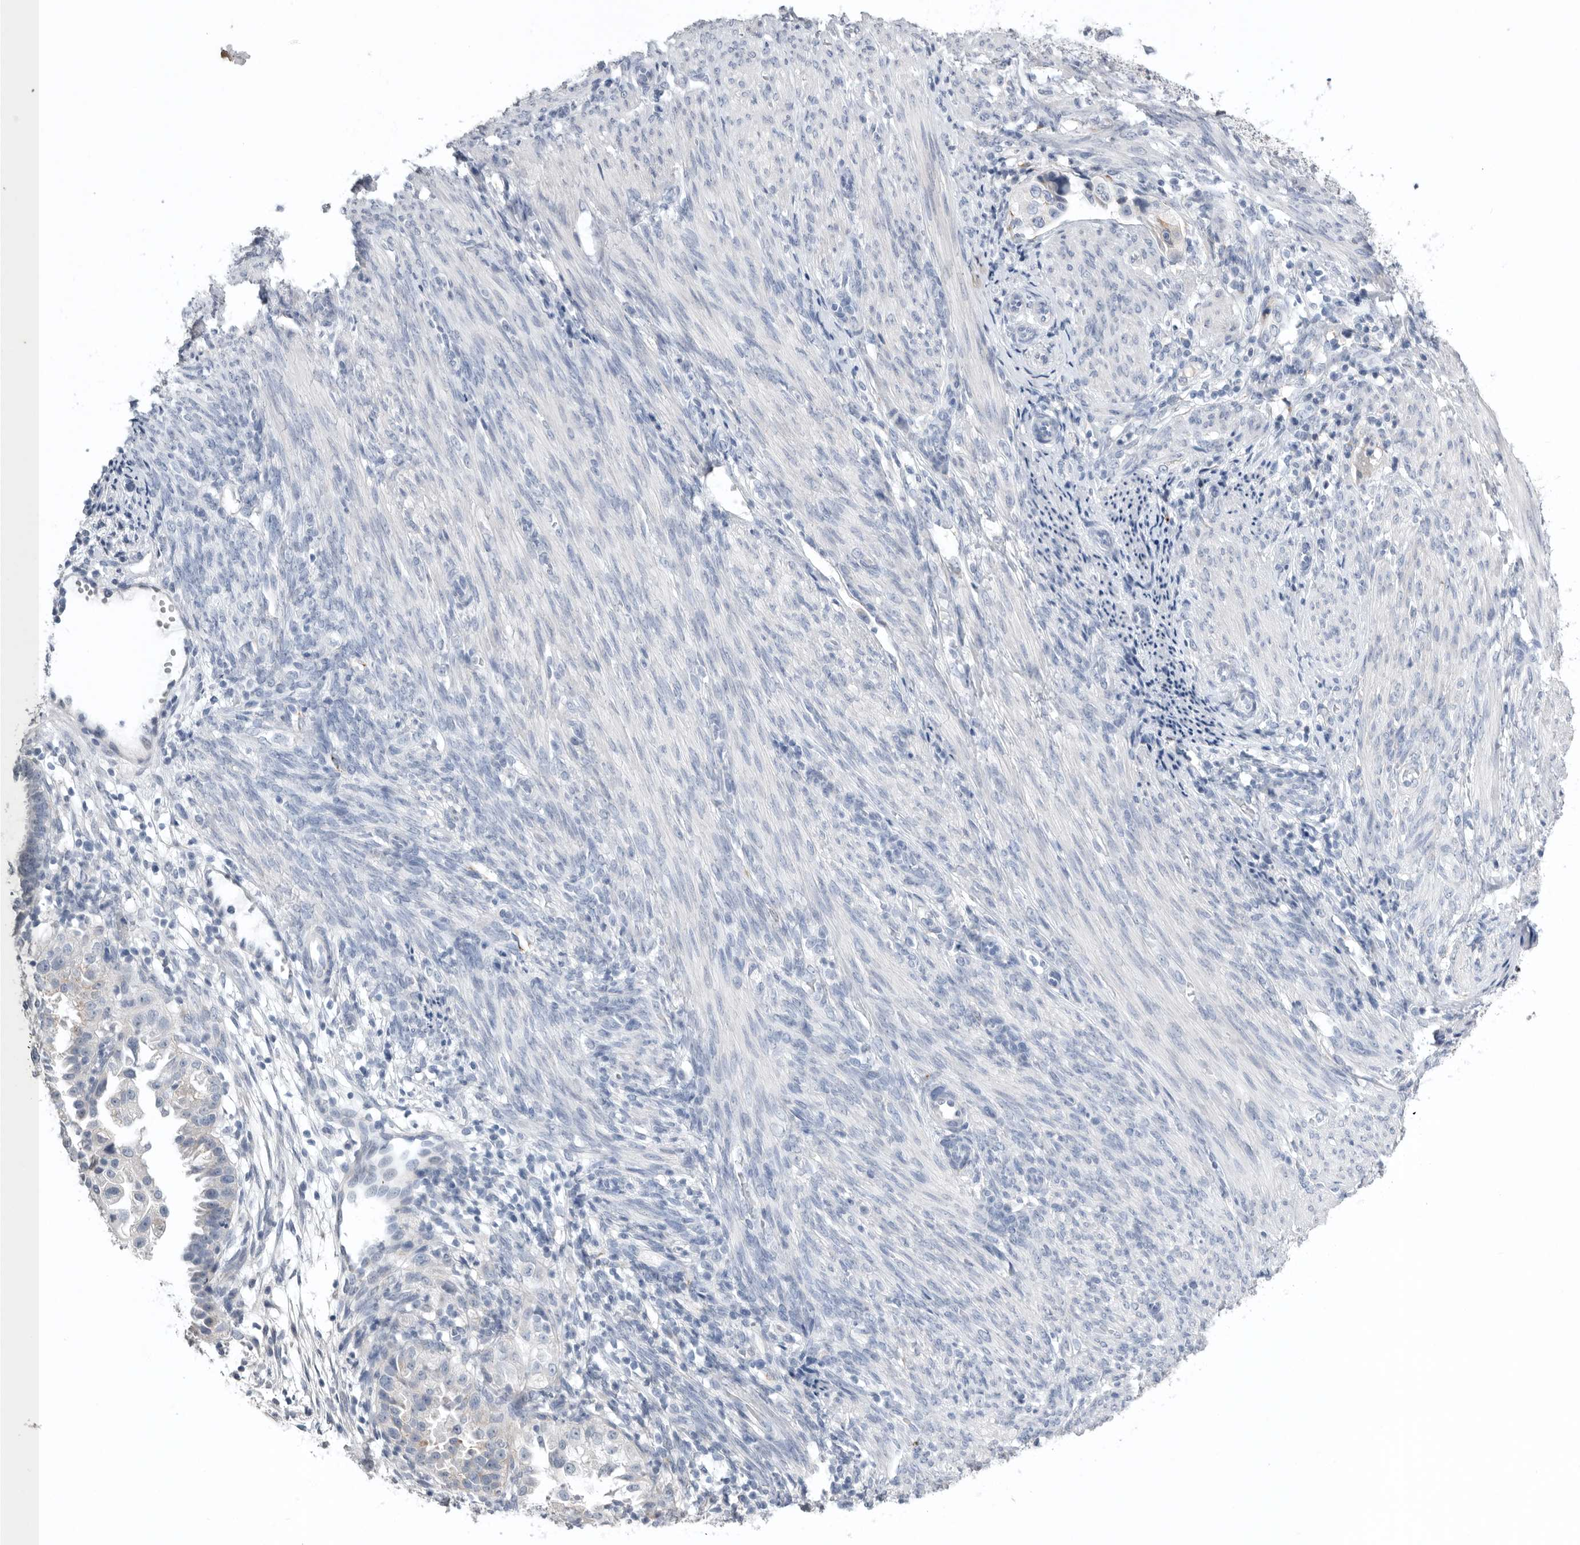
{"staining": {"intensity": "negative", "quantity": "none", "location": "none"}, "tissue": "endometrial cancer", "cell_type": "Tumor cells", "image_type": "cancer", "snomed": [{"axis": "morphology", "description": "Adenocarcinoma, NOS"}, {"axis": "topography", "description": "Endometrium"}], "caption": "The histopathology image shows no staining of tumor cells in endometrial cancer. The staining was performed using DAB (3,3'-diaminobenzidine) to visualize the protein expression in brown, while the nuclei were stained in blue with hematoxylin (Magnification: 20x).", "gene": "TIMP1", "patient": {"sex": "female", "age": 85}}